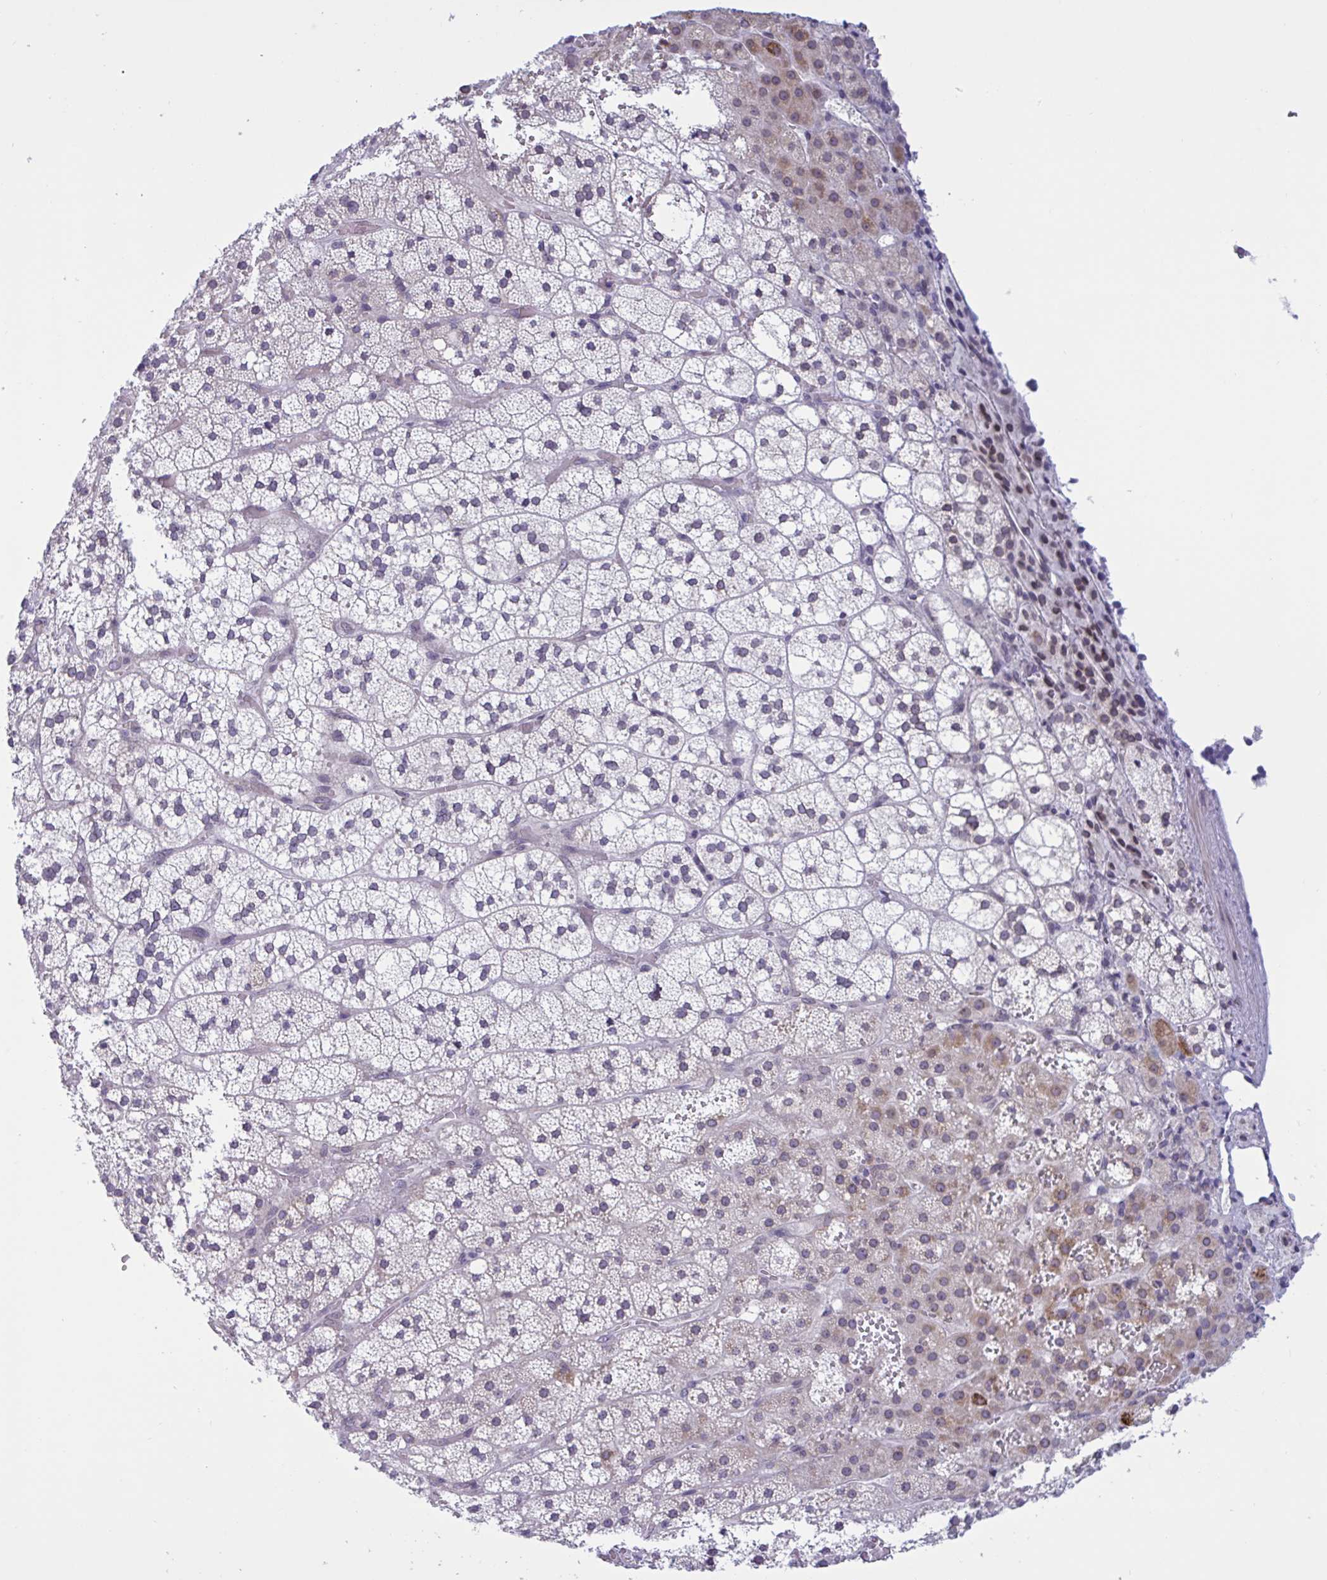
{"staining": {"intensity": "moderate", "quantity": "<25%", "location": "cytoplasmic/membranous"}, "tissue": "adrenal gland", "cell_type": "Glandular cells", "image_type": "normal", "snomed": [{"axis": "morphology", "description": "Normal tissue, NOS"}, {"axis": "topography", "description": "Adrenal gland"}], "caption": "DAB (3,3'-diaminobenzidine) immunohistochemical staining of unremarkable adrenal gland reveals moderate cytoplasmic/membranous protein positivity in approximately <25% of glandular cells. (DAB (3,3'-diaminobenzidine) IHC, brown staining for protein, blue staining for nuclei).", "gene": "DOCK11", "patient": {"sex": "male", "age": 53}}